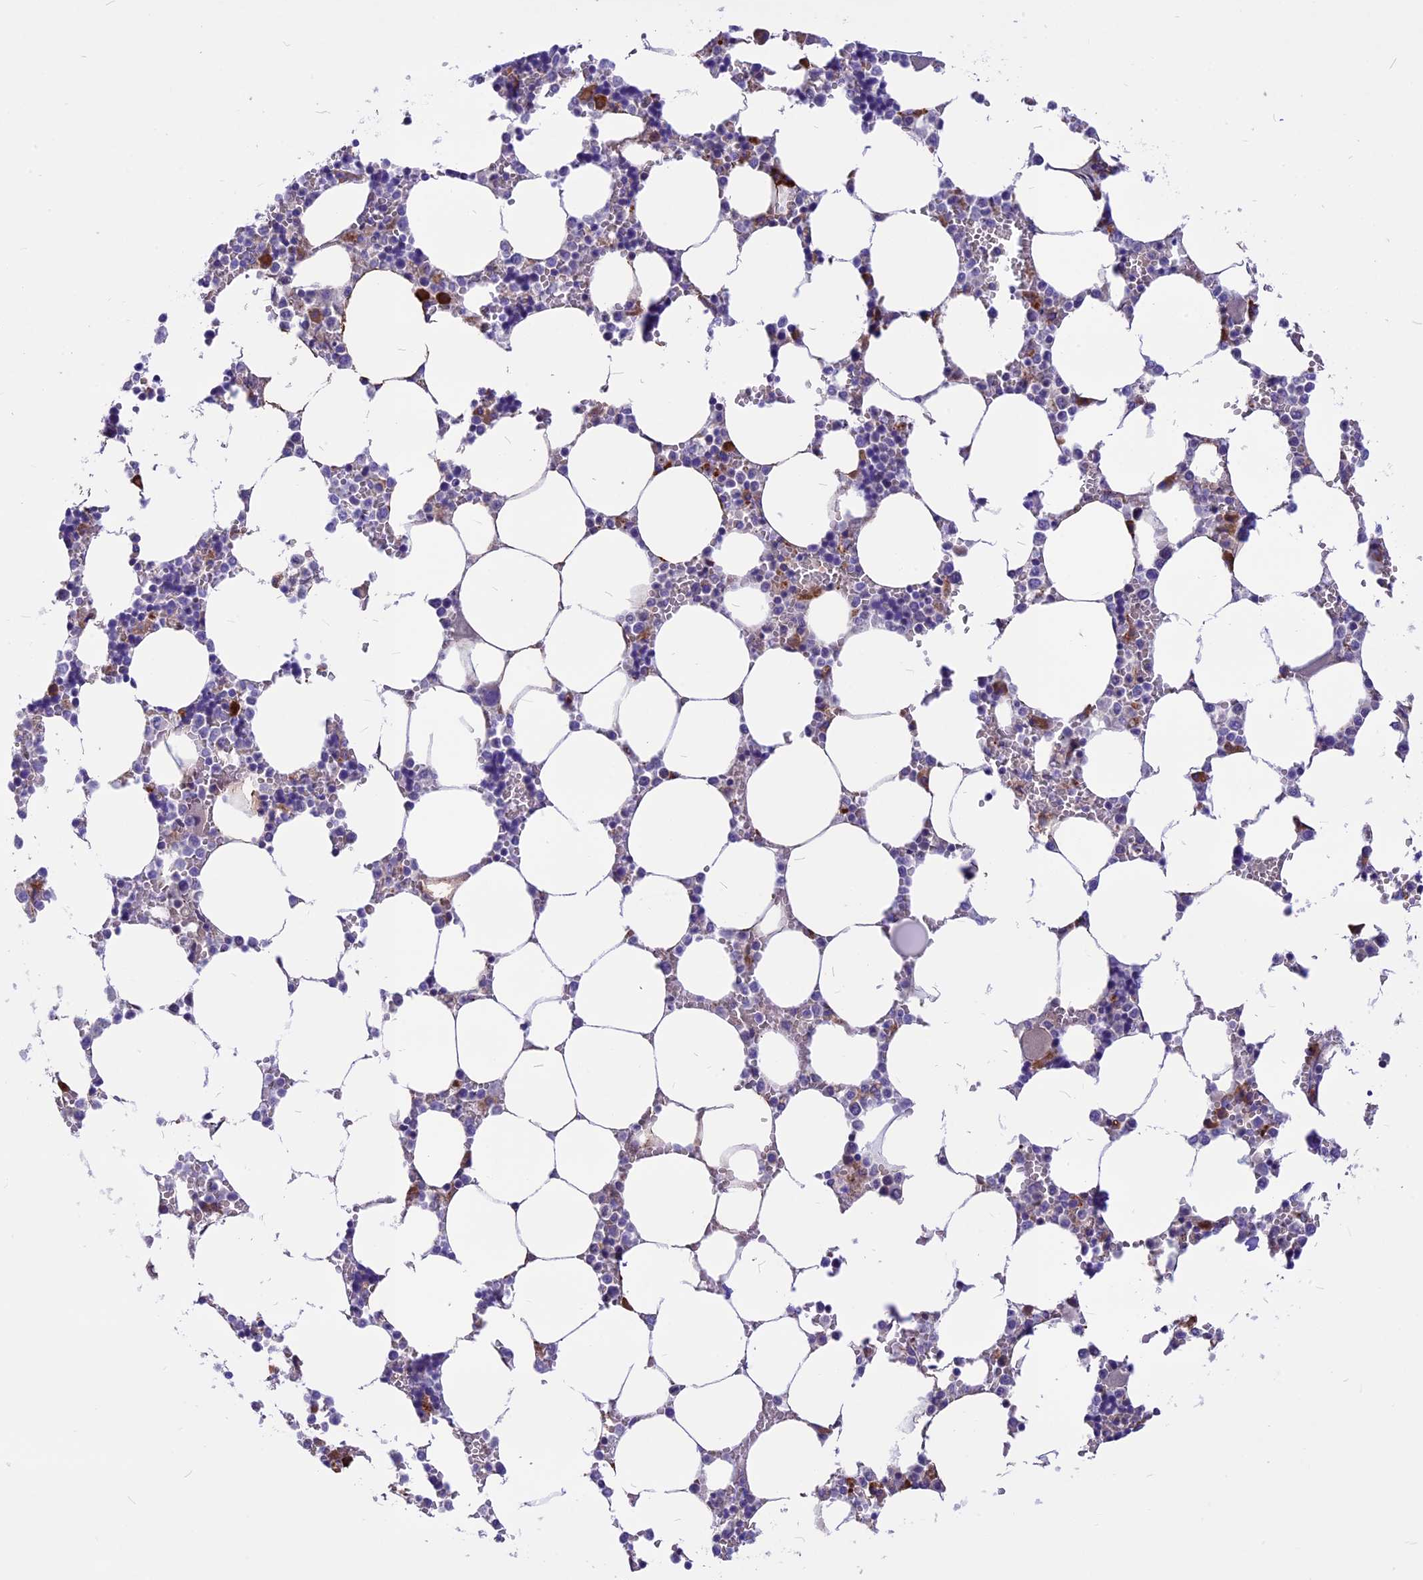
{"staining": {"intensity": "strong", "quantity": "<25%", "location": "cytoplasmic/membranous"}, "tissue": "bone marrow", "cell_type": "Hematopoietic cells", "image_type": "normal", "snomed": [{"axis": "morphology", "description": "Normal tissue, NOS"}, {"axis": "topography", "description": "Bone marrow"}], "caption": "A medium amount of strong cytoplasmic/membranous positivity is seen in about <25% of hematopoietic cells in normal bone marrow.", "gene": "THRSP", "patient": {"sex": "male", "age": 64}}